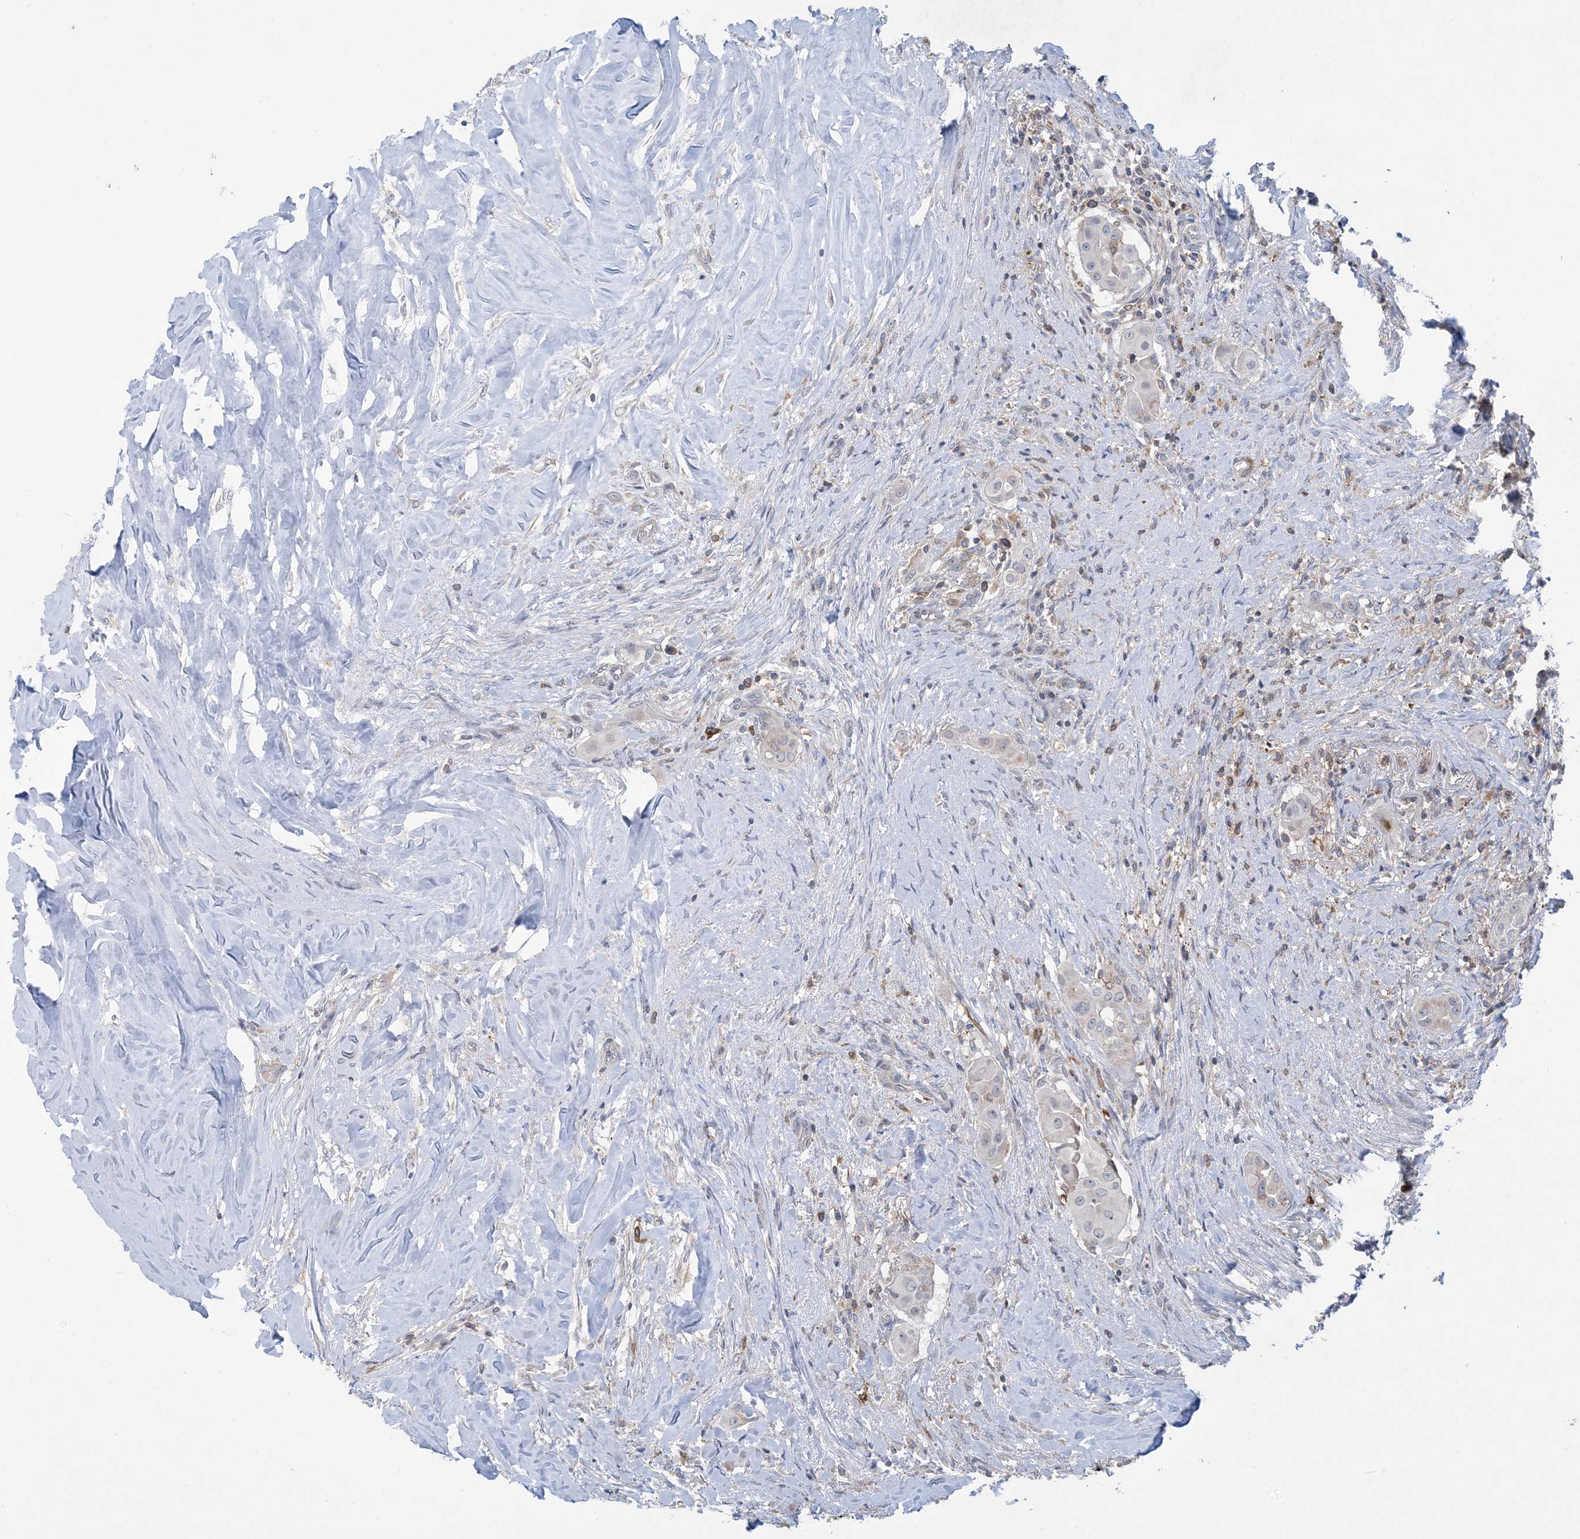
{"staining": {"intensity": "negative", "quantity": "none", "location": "none"}, "tissue": "thyroid cancer", "cell_type": "Tumor cells", "image_type": "cancer", "snomed": [{"axis": "morphology", "description": "Papillary adenocarcinoma, NOS"}, {"axis": "topography", "description": "Thyroid gland"}], "caption": "Papillary adenocarcinoma (thyroid) was stained to show a protein in brown. There is no significant staining in tumor cells. The staining was performed using DAB to visualize the protein expression in brown, while the nuclei were stained in blue with hematoxylin (Magnification: 20x).", "gene": "AOC1", "patient": {"sex": "female", "age": 59}}